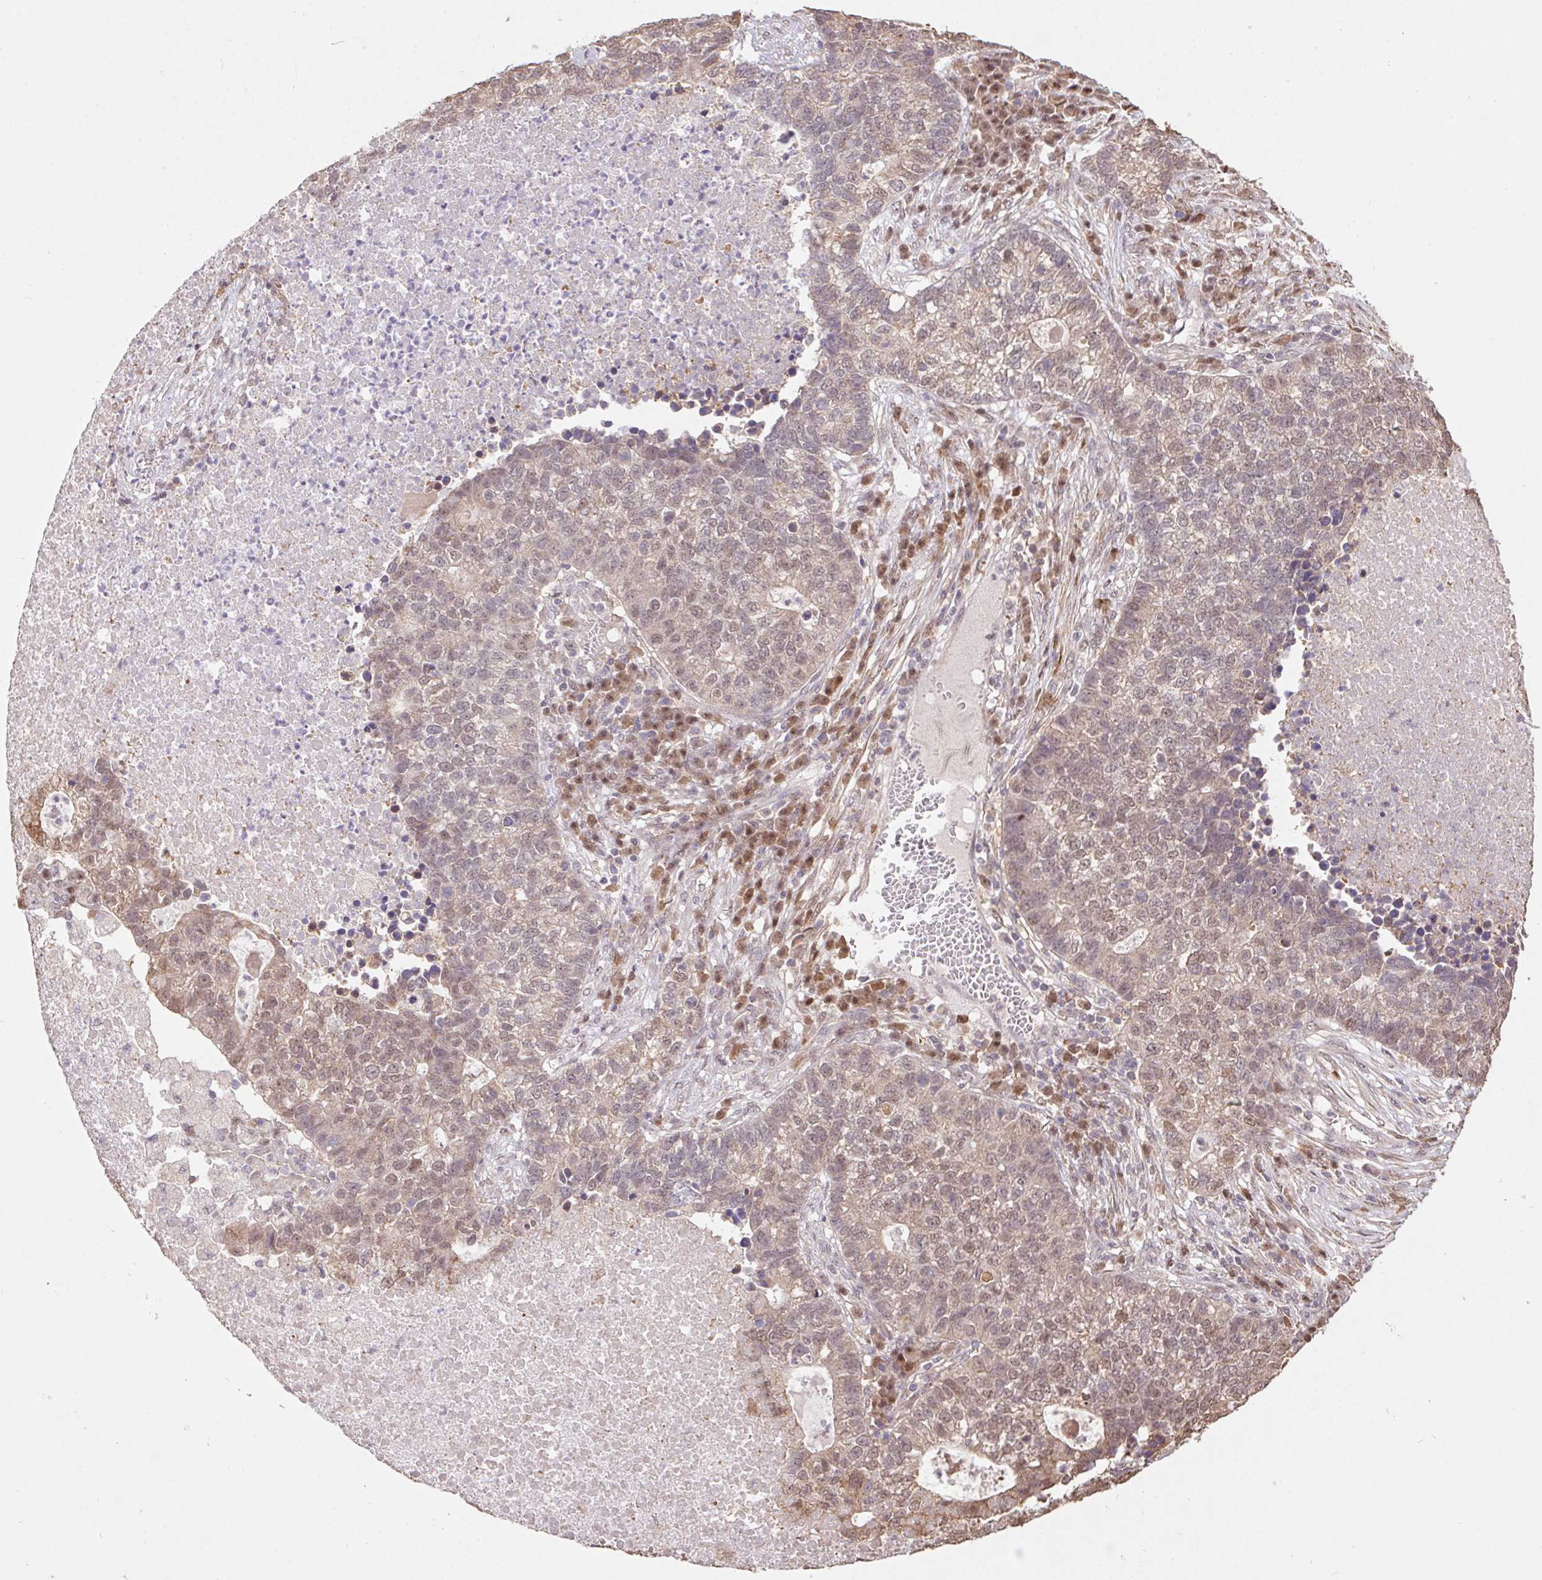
{"staining": {"intensity": "weak", "quantity": "25%-75%", "location": "cytoplasmic/membranous,nuclear"}, "tissue": "lung cancer", "cell_type": "Tumor cells", "image_type": "cancer", "snomed": [{"axis": "morphology", "description": "Adenocarcinoma, NOS"}, {"axis": "topography", "description": "Lung"}], "caption": "A high-resolution image shows immunohistochemistry staining of lung cancer (adenocarcinoma), which shows weak cytoplasmic/membranous and nuclear staining in approximately 25%-75% of tumor cells.", "gene": "CUTA", "patient": {"sex": "male", "age": 57}}